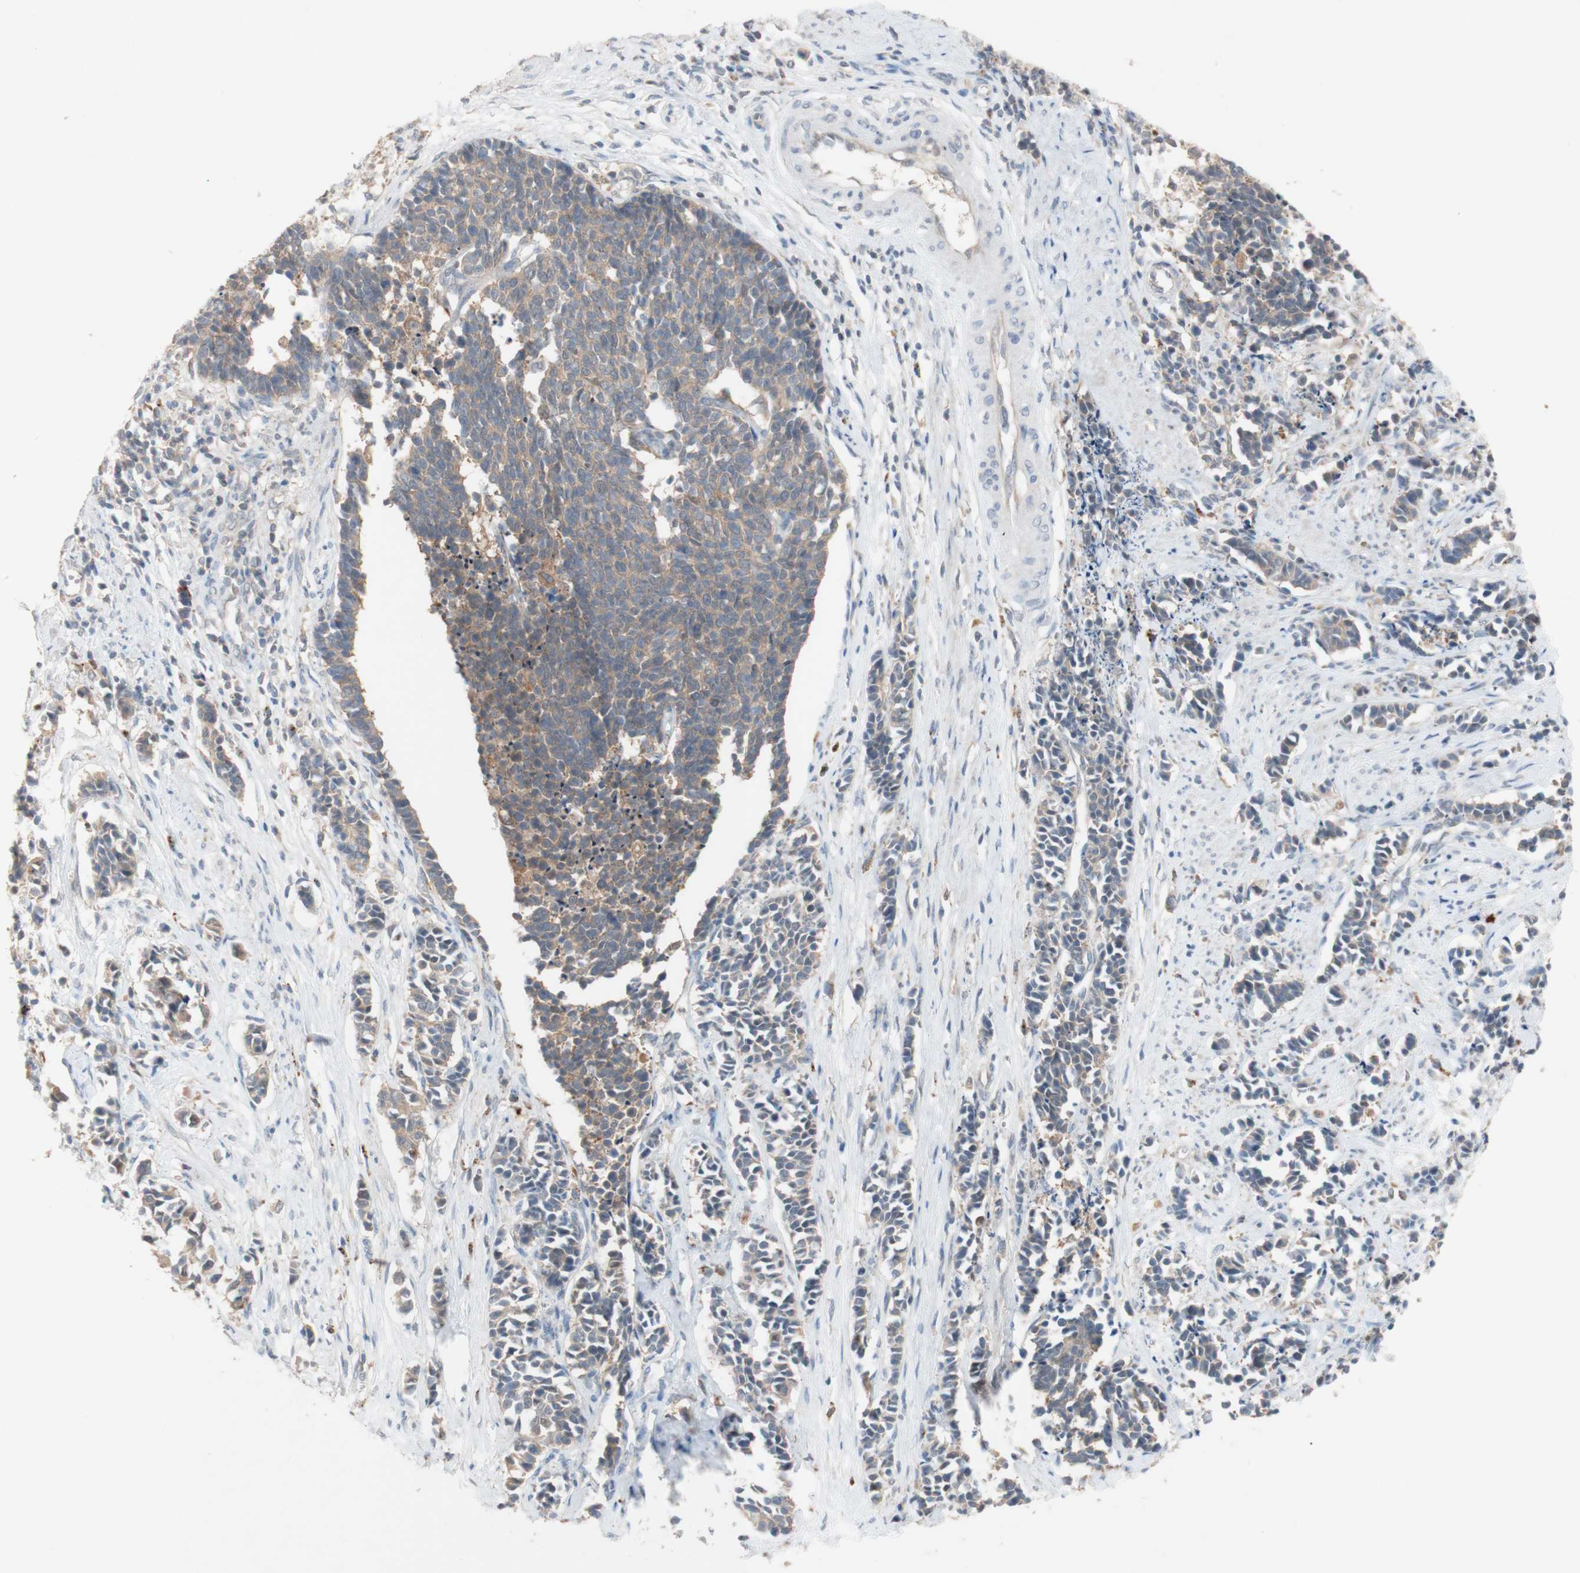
{"staining": {"intensity": "weak", "quantity": ">75%", "location": "cytoplasmic/membranous"}, "tissue": "cervical cancer", "cell_type": "Tumor cells", "image_type": "cancer", "snomed": [{"axis": "morphology", "description": "Normal tissue, NOS"}, {"axis": "morphology", "description": "Squamous cell carcinoma, NOS"}, {"axis": "topography", "description": "Cervix"}], "caption": "Tumor cells demonstrate low levels of weak cytoplasmic/membranous positivity in approximately >75% of cells in cervical cancer. (brown staining indicates protein expression, while blue staining denotes nuclei).", "gene": "PEX2", "patient": {"sex": "female", "age": 35}}